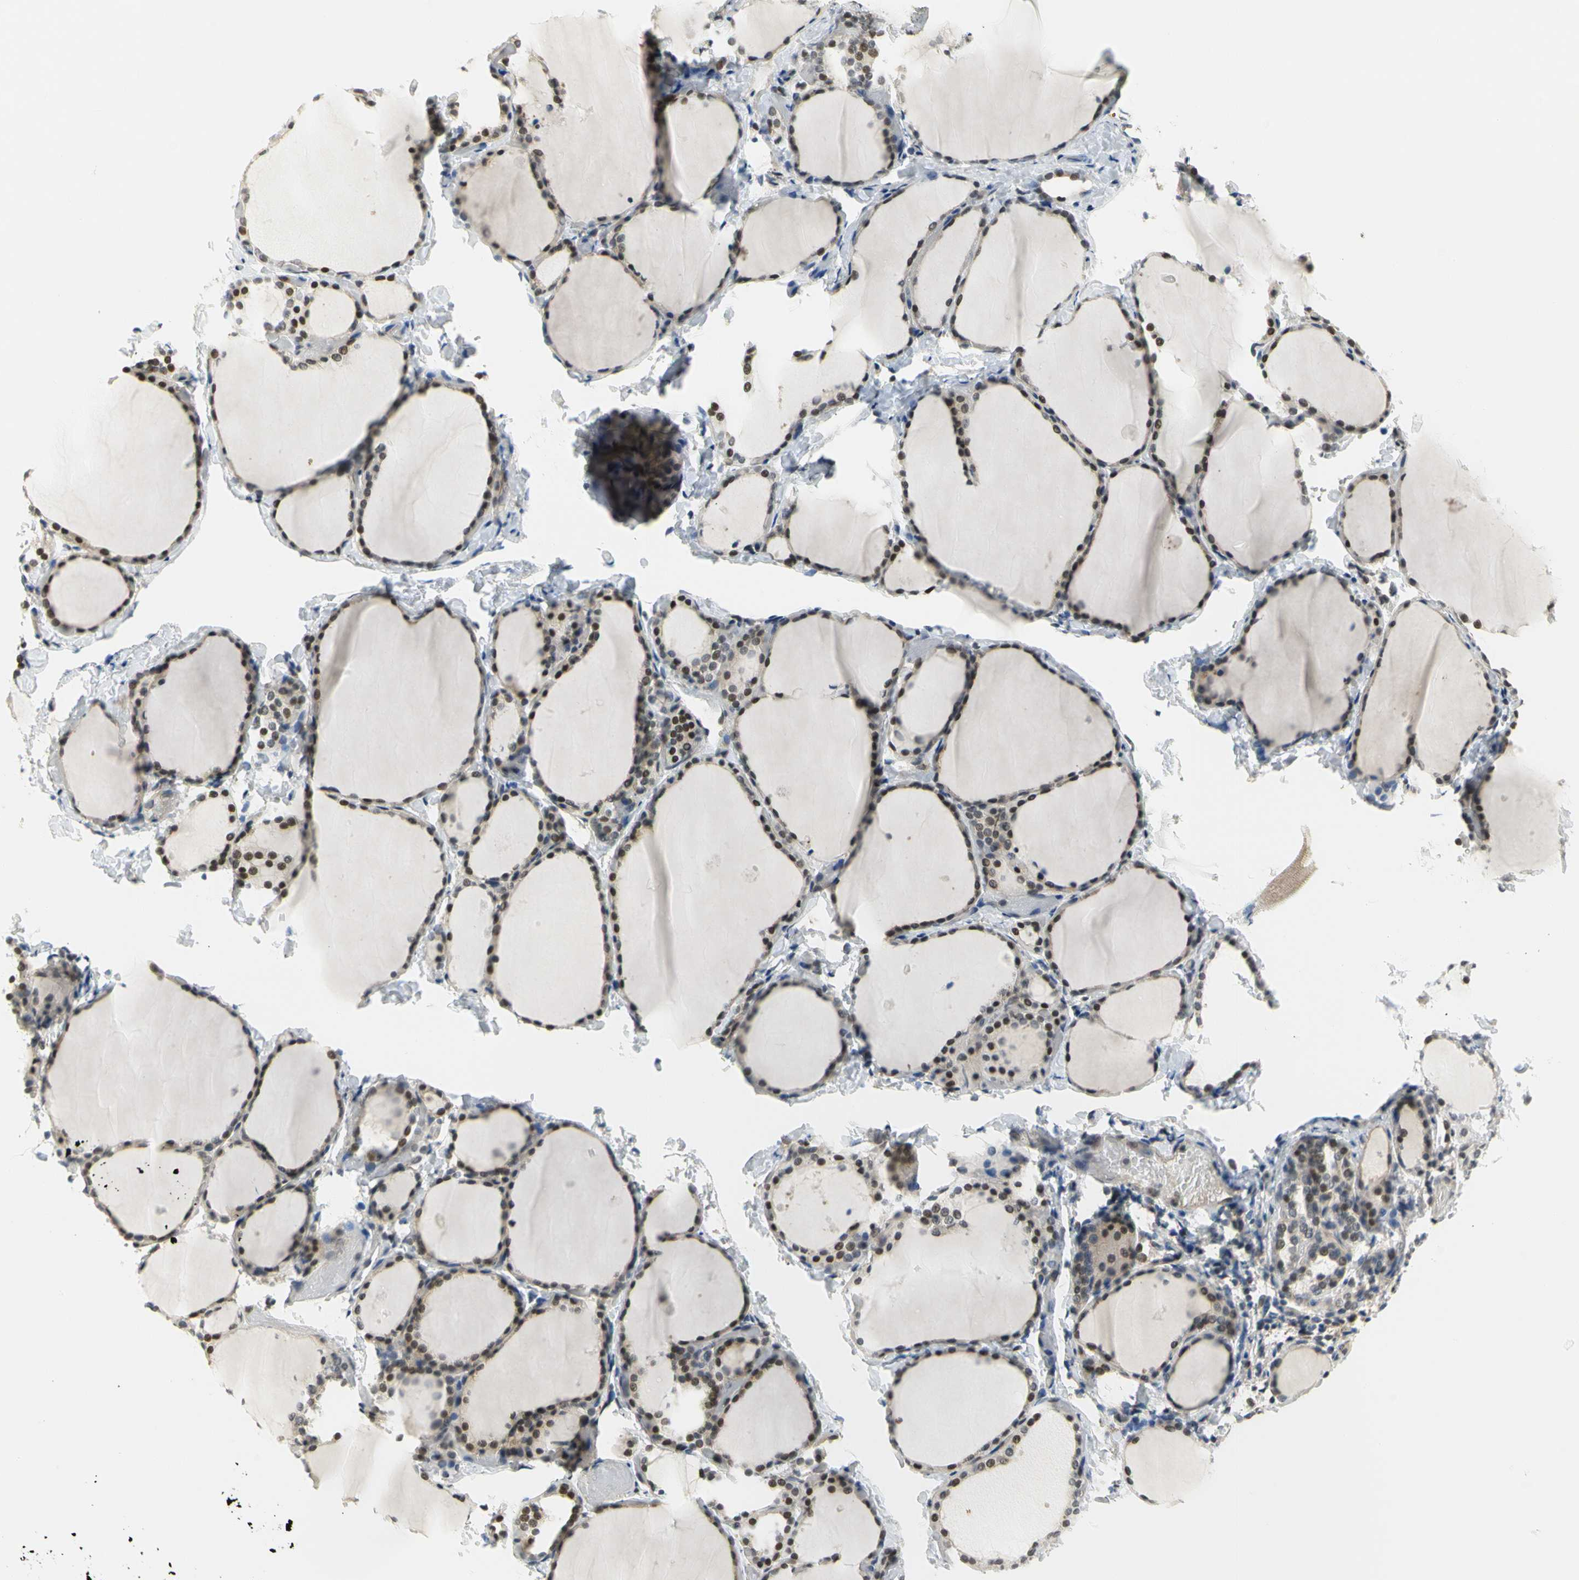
{"staining": {"intensity": "strong", "quantity": ">75%", "location": "nuclear"}, "tissue": "thyroid gland", "cell_type": "Glandular cells", "image_type": "normal", "snomed": [{"axis": "morphology", "description": "Normal tissue, NOS"}, {"axis": "morphology", "description": "Papillary adenocarcinoma, NOS"}, {"axis": "topography", "description": "Thyroid gland"}], "caption": "Immunohistochemistry (IHC) (DAB) staining of normal thyroid gland exhibits strong nuclear protein positivity in about >75% of glandular cells. Using DAB (brown) and hematoxylin (blue) stains, captured at high magnification using brightfield microscopy.", "gene": "IMPG2", "patient": {"sex": "female", "age": 30}}